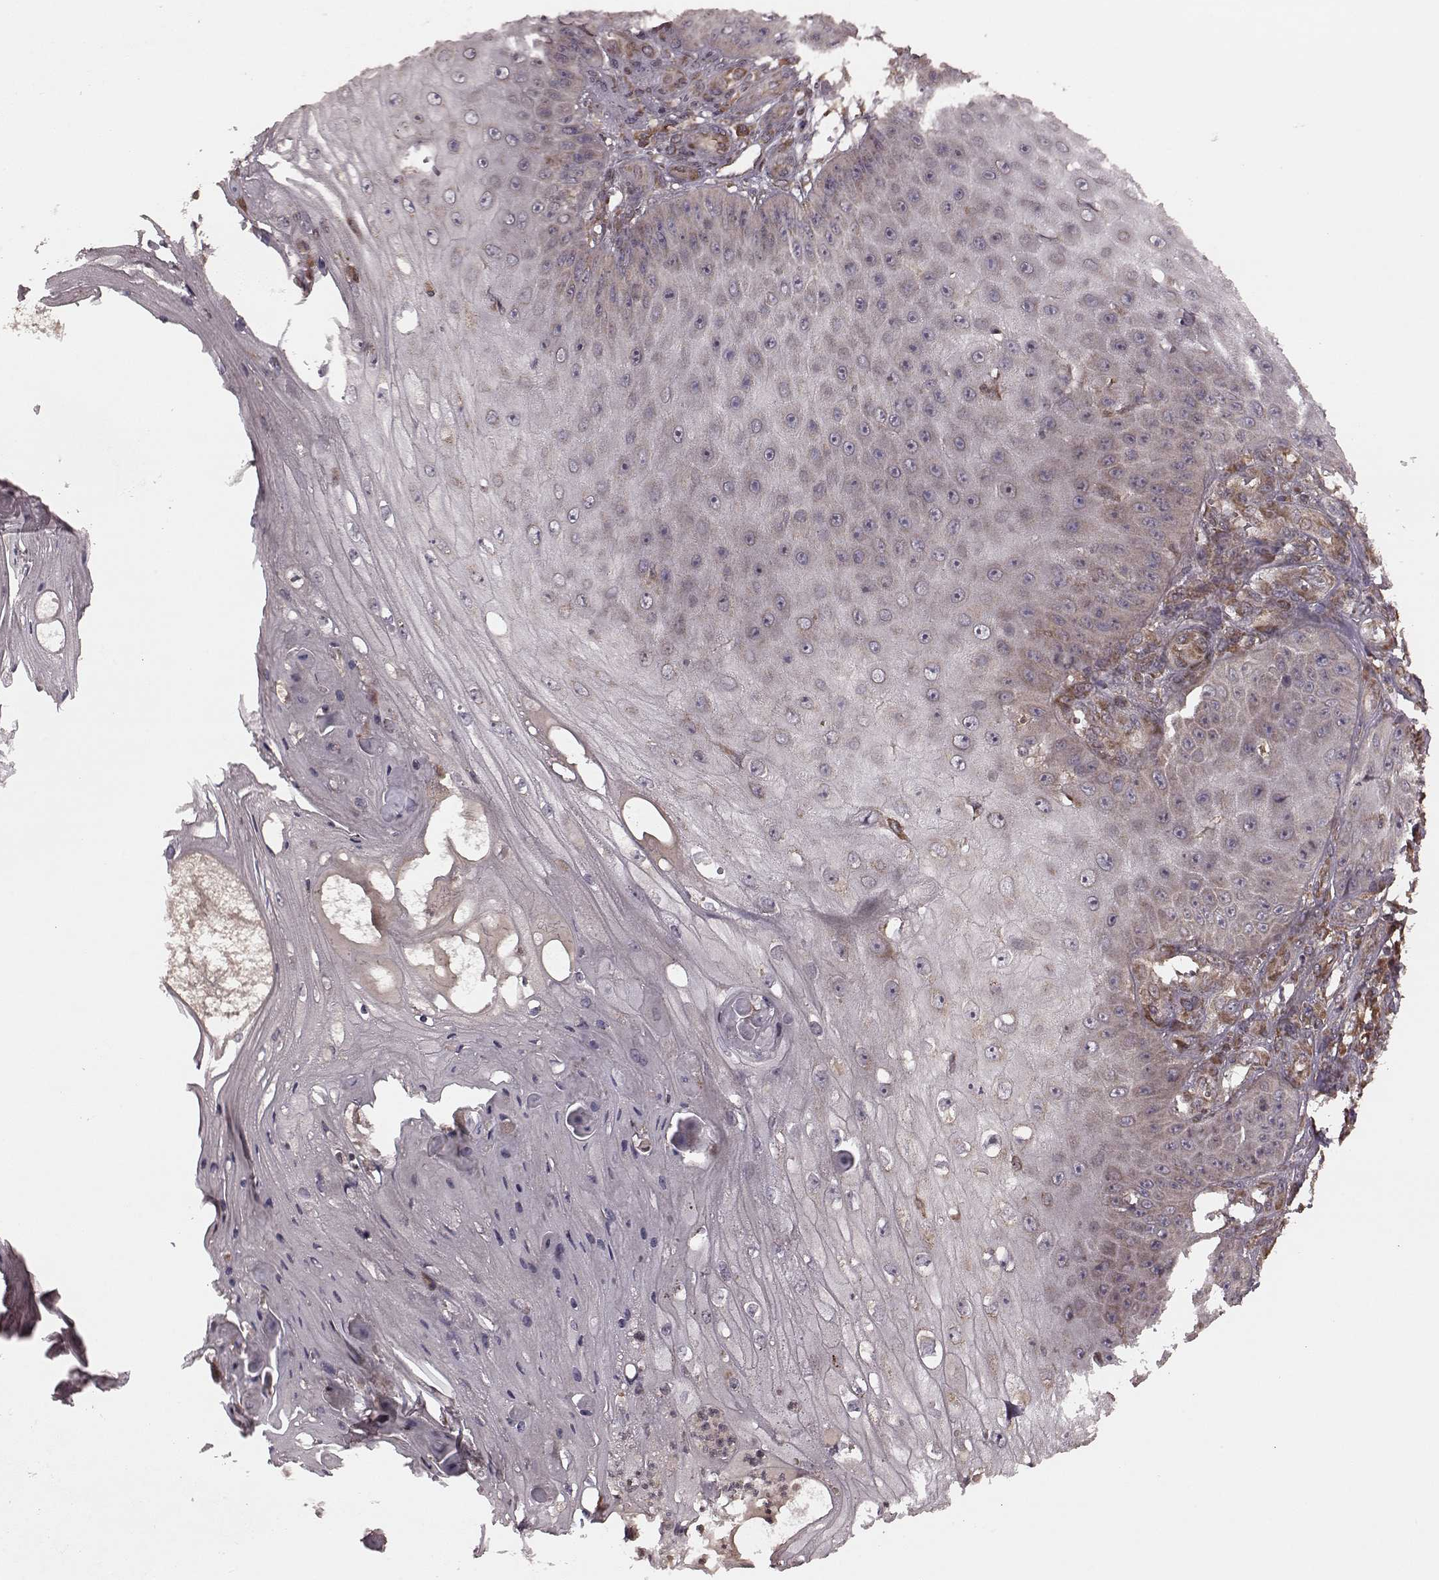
{"staining": {"intensity": "weak", "quantity": ">75%", "location": "cytoplasmic/membranous"}, "tissue": "skin cancer", "cell_type": "Tumor cells", "image_type": "cancer", "snomed": [{"axis": "morphology", "description": "Squamous cell carcinoma, NOS"}, {"axis": "topography", "description": "Skin"}], "caption": "Tumor cells reveal low levels of weak cytoplasmic/membranous positivity in about >75% of cells in human skin cancer (squamous cell carcinoma). The protein of interest is shown in brown color, while the nuclei are stained blue.", "gene": "AGPAT1", "patient": {"sex": "male", "age": 70}}